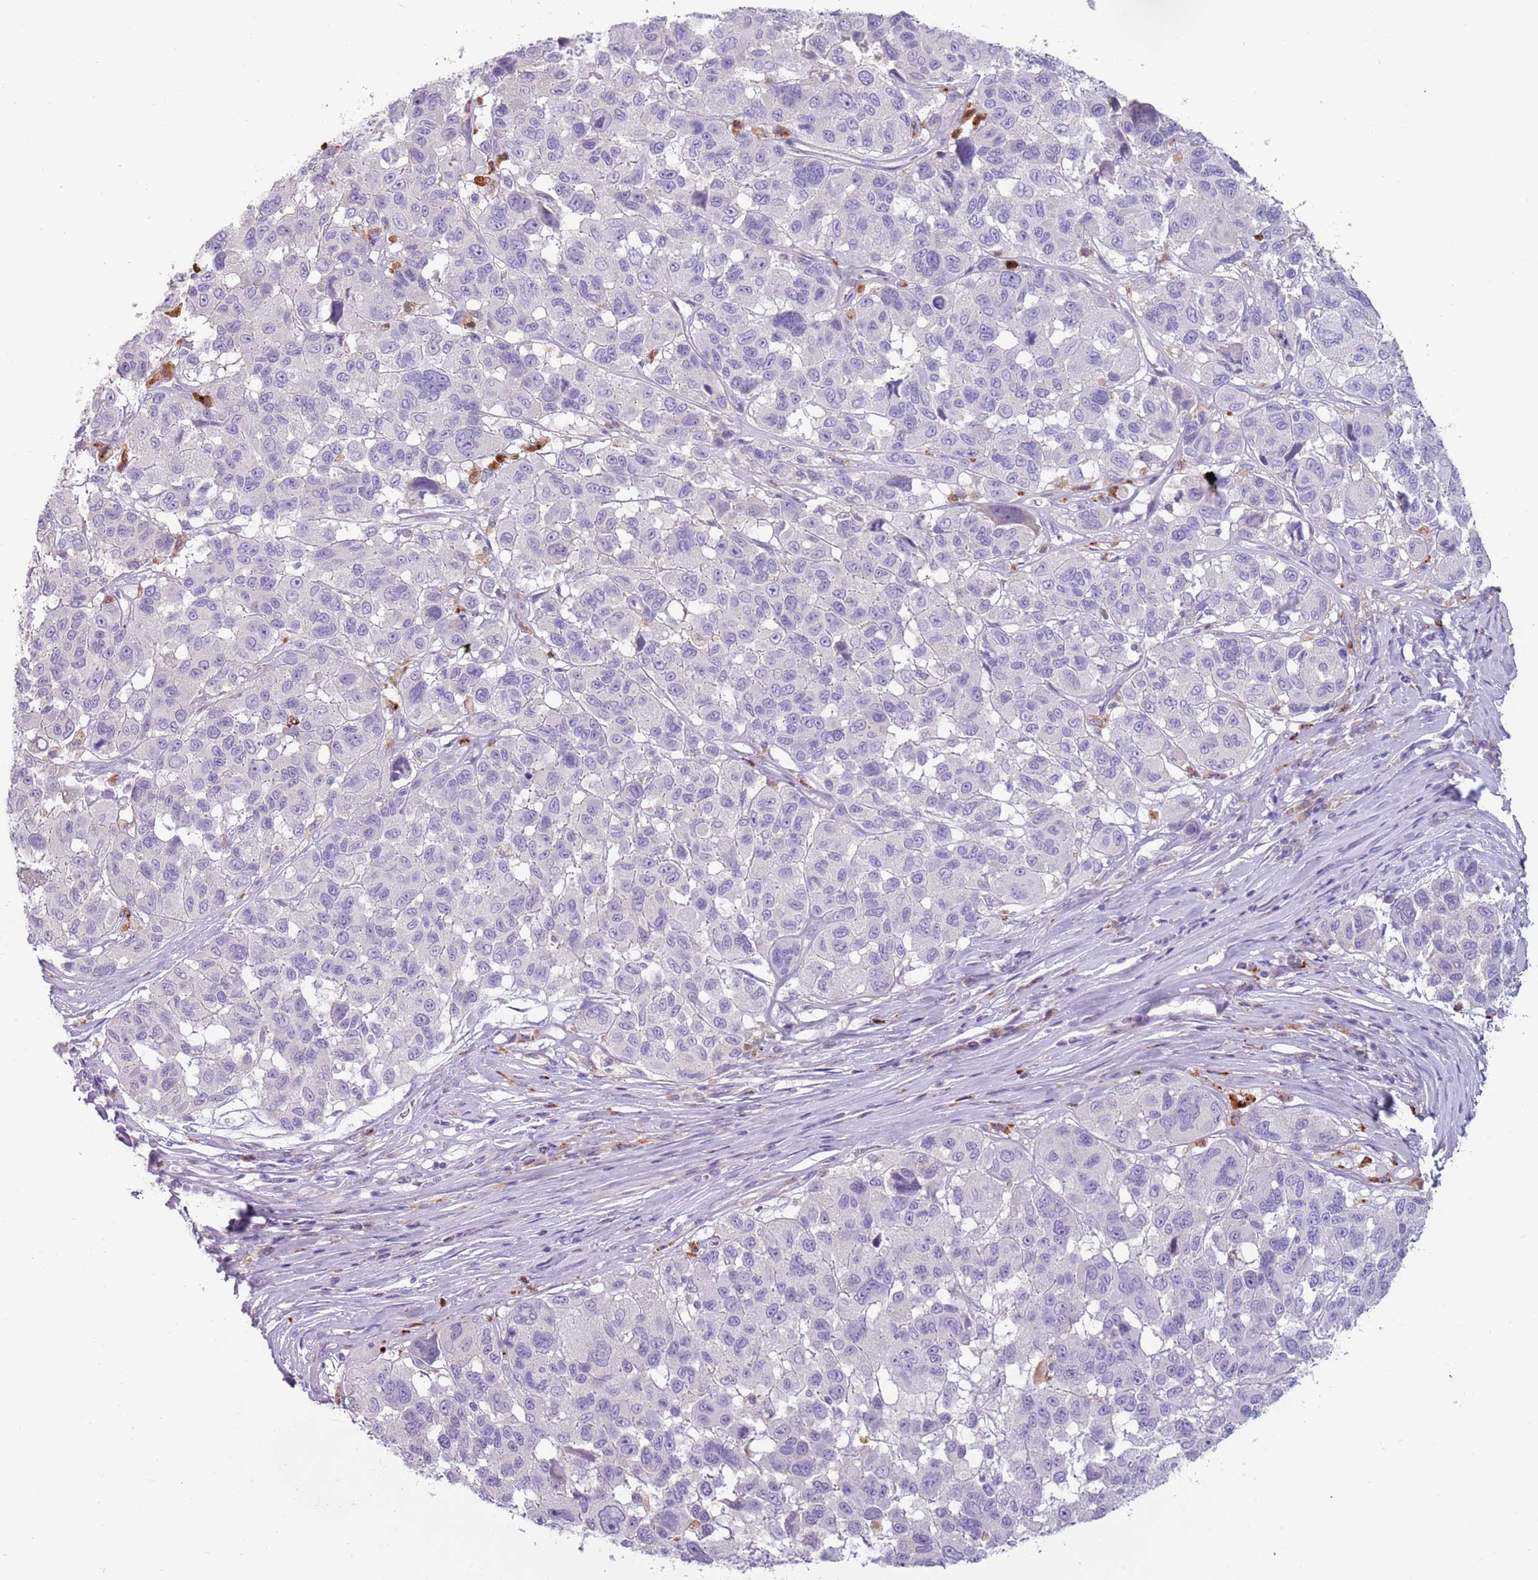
{"staining": {"intensity": "negative", "quantity": "none", "location": "none"}, "tissue": "melanoma", "cell_type": "Tumor cells", "image_type": "cancer", "snomed": [{"axis": "morphology", "description": "Malignant melanoma, NOS"}, {"axis": "topography", "description": "Skin"}], "caption": "Immunohistochemistry (IHC) histopathology image of neoplastic tissue: malignant melanoma stained with DAB (3,3'-diaminobenzidine) reveals no significant protein expression in tumor cells.", "gene": "NWD2", "patient": {"sex": "female", "age": 66}}